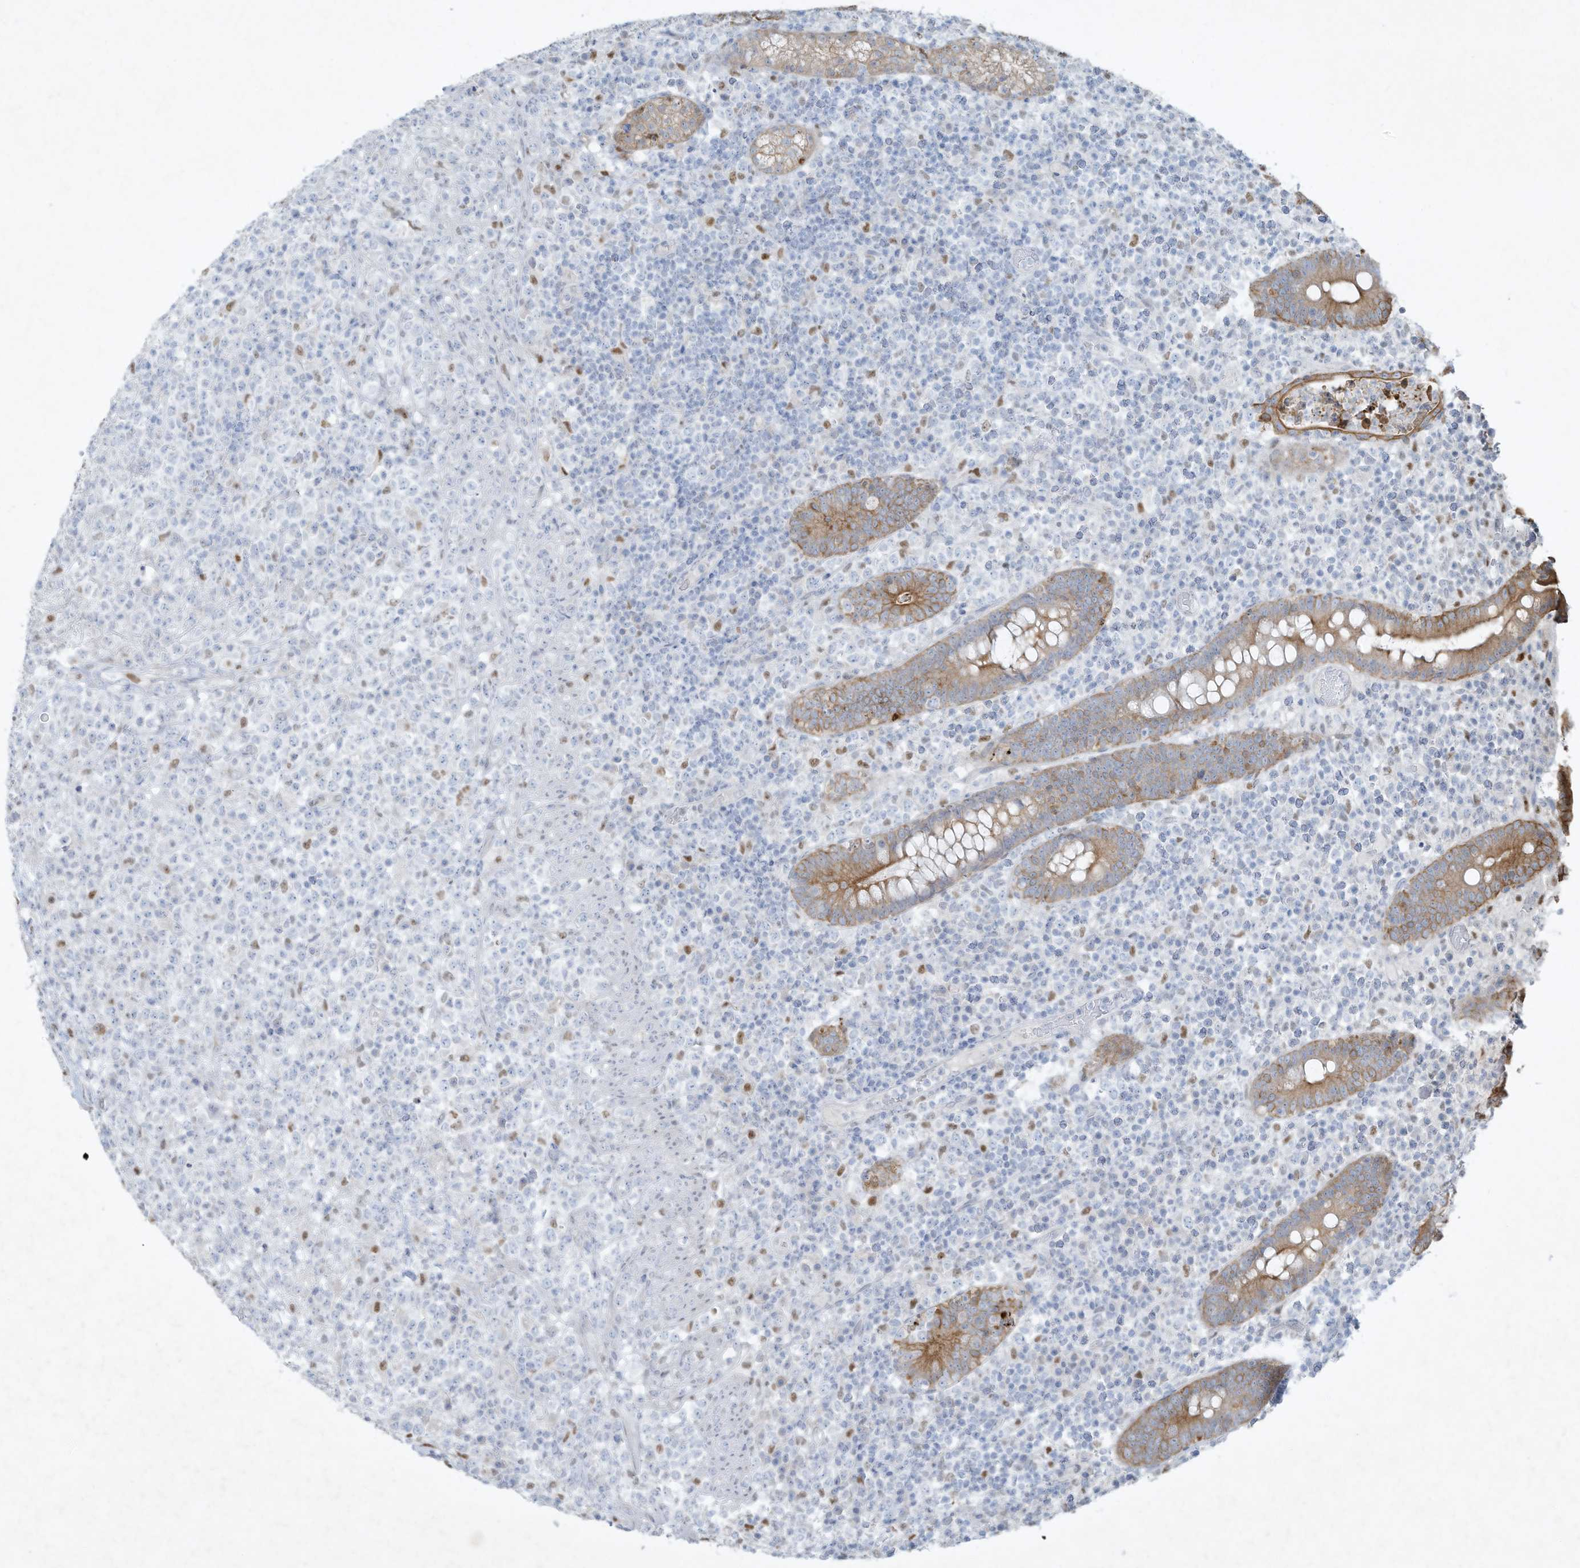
{"staining": {"intensity": "negative", "quantity": "none", "location": "none"}, "tissue": "lymphoma", "cell_type": "Tumor cells", "image_type": "cancer", "snomed": [{"axis": "morphology", "description": "Malignant lymphoma, non-Hodgkin's type, High grade"}, {"axis": "topography", "description": "Colon"}], "caption": "Photomicrograph shows no protein positivity in tumor cells of malignant lymphoma, non-Hodgkin's type (high-grade) tissue.", "gene": "TUBE1", "patient": {"sex": "female", "age": 53}}